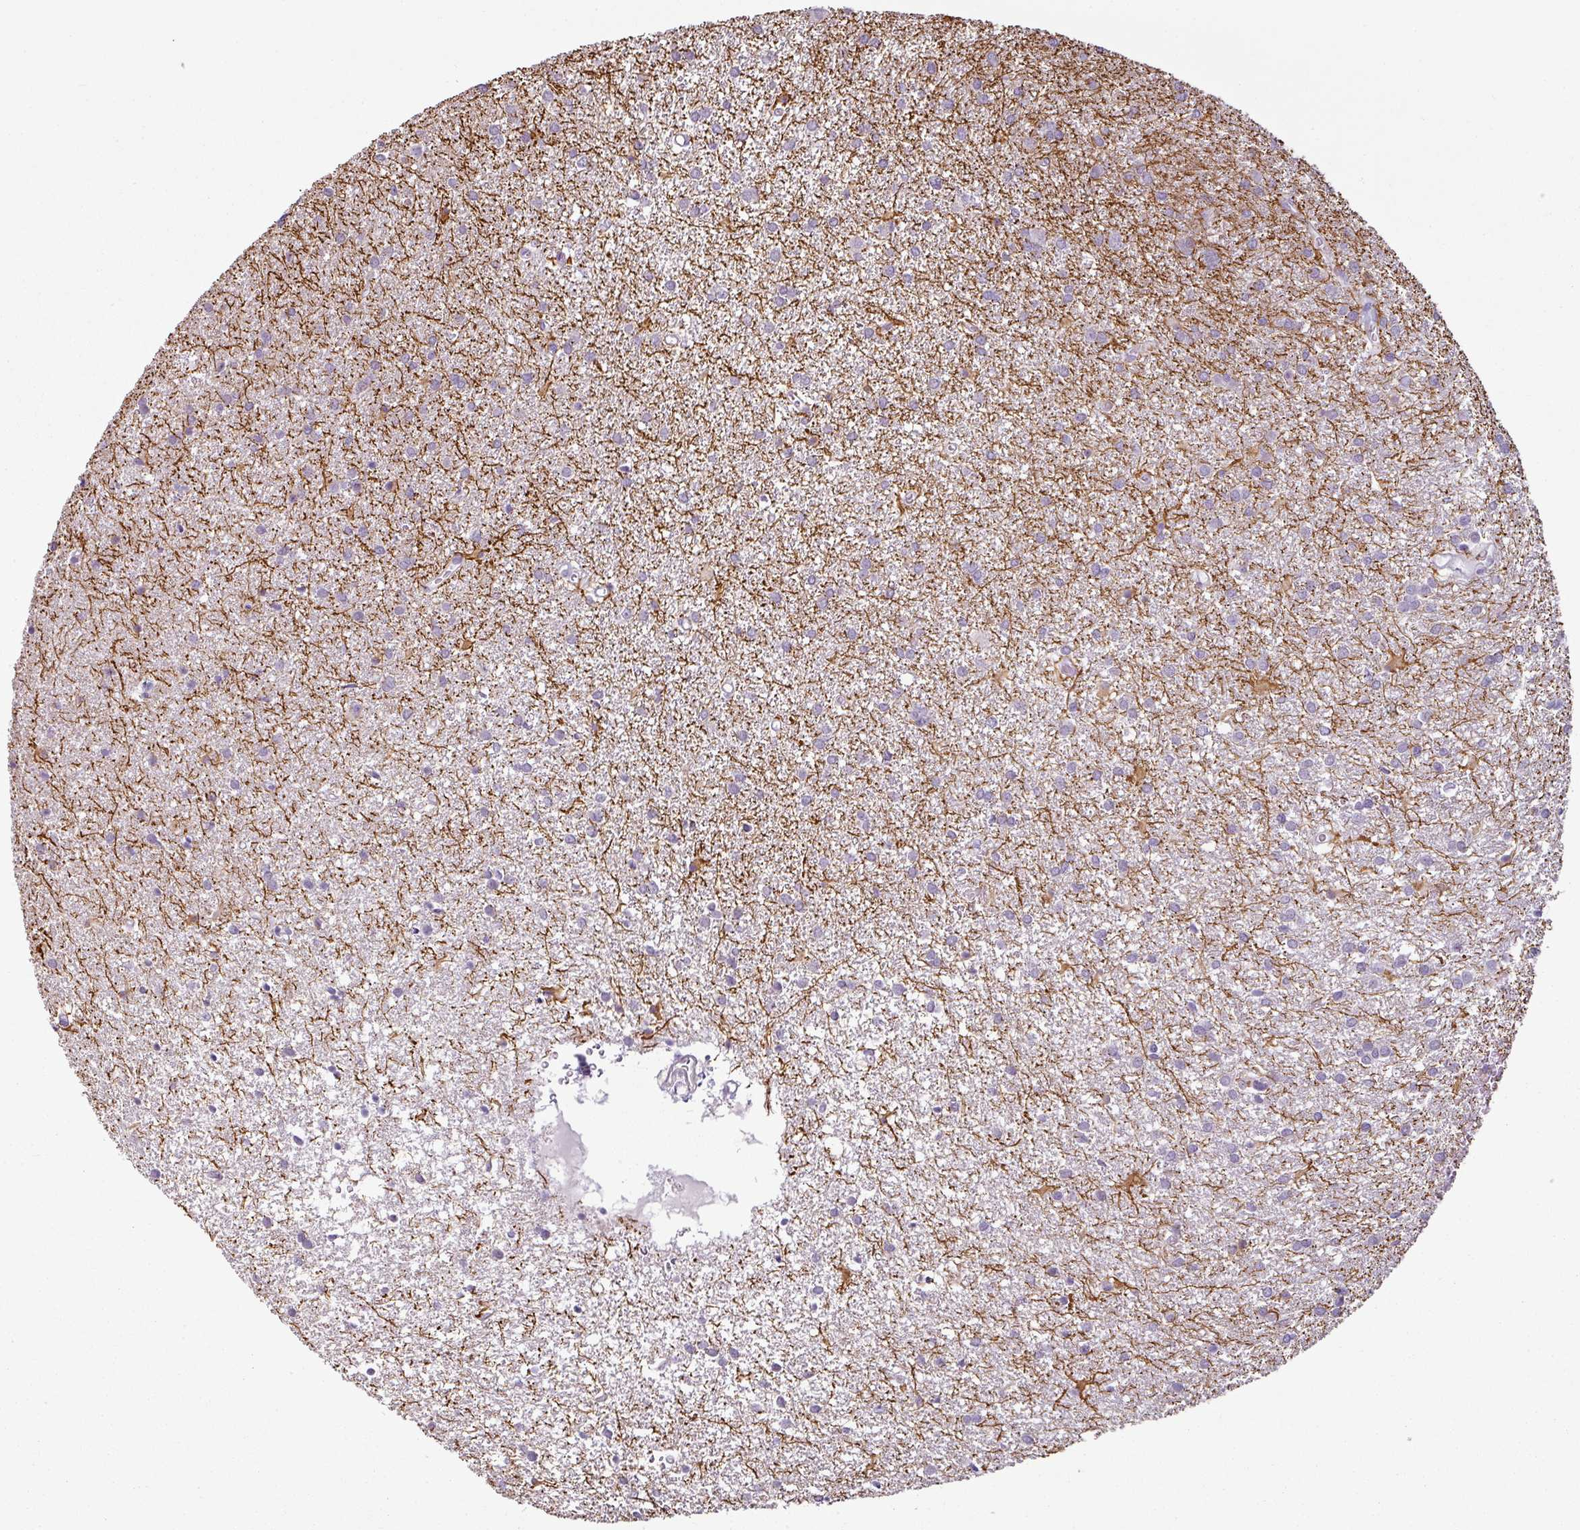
{"staining": {"intensity": "negative", "quantity": "none", "location": "none"}, "tissue": "glioma", "cell_type": "Tumor cells", "image_type": "cancer", "snomed": [{"axis": "morphology", "description": "Glioma, malignant, High grade"}, {"axis": "topography", "description": "Brain"}], "caption": "This is a histopathology image of immunohistochemistry (IHC) staining of glioma, which shows no staining in tumor cells.", "gene": "OR52D1", "patient": {"sex": "female", "age": 50}}